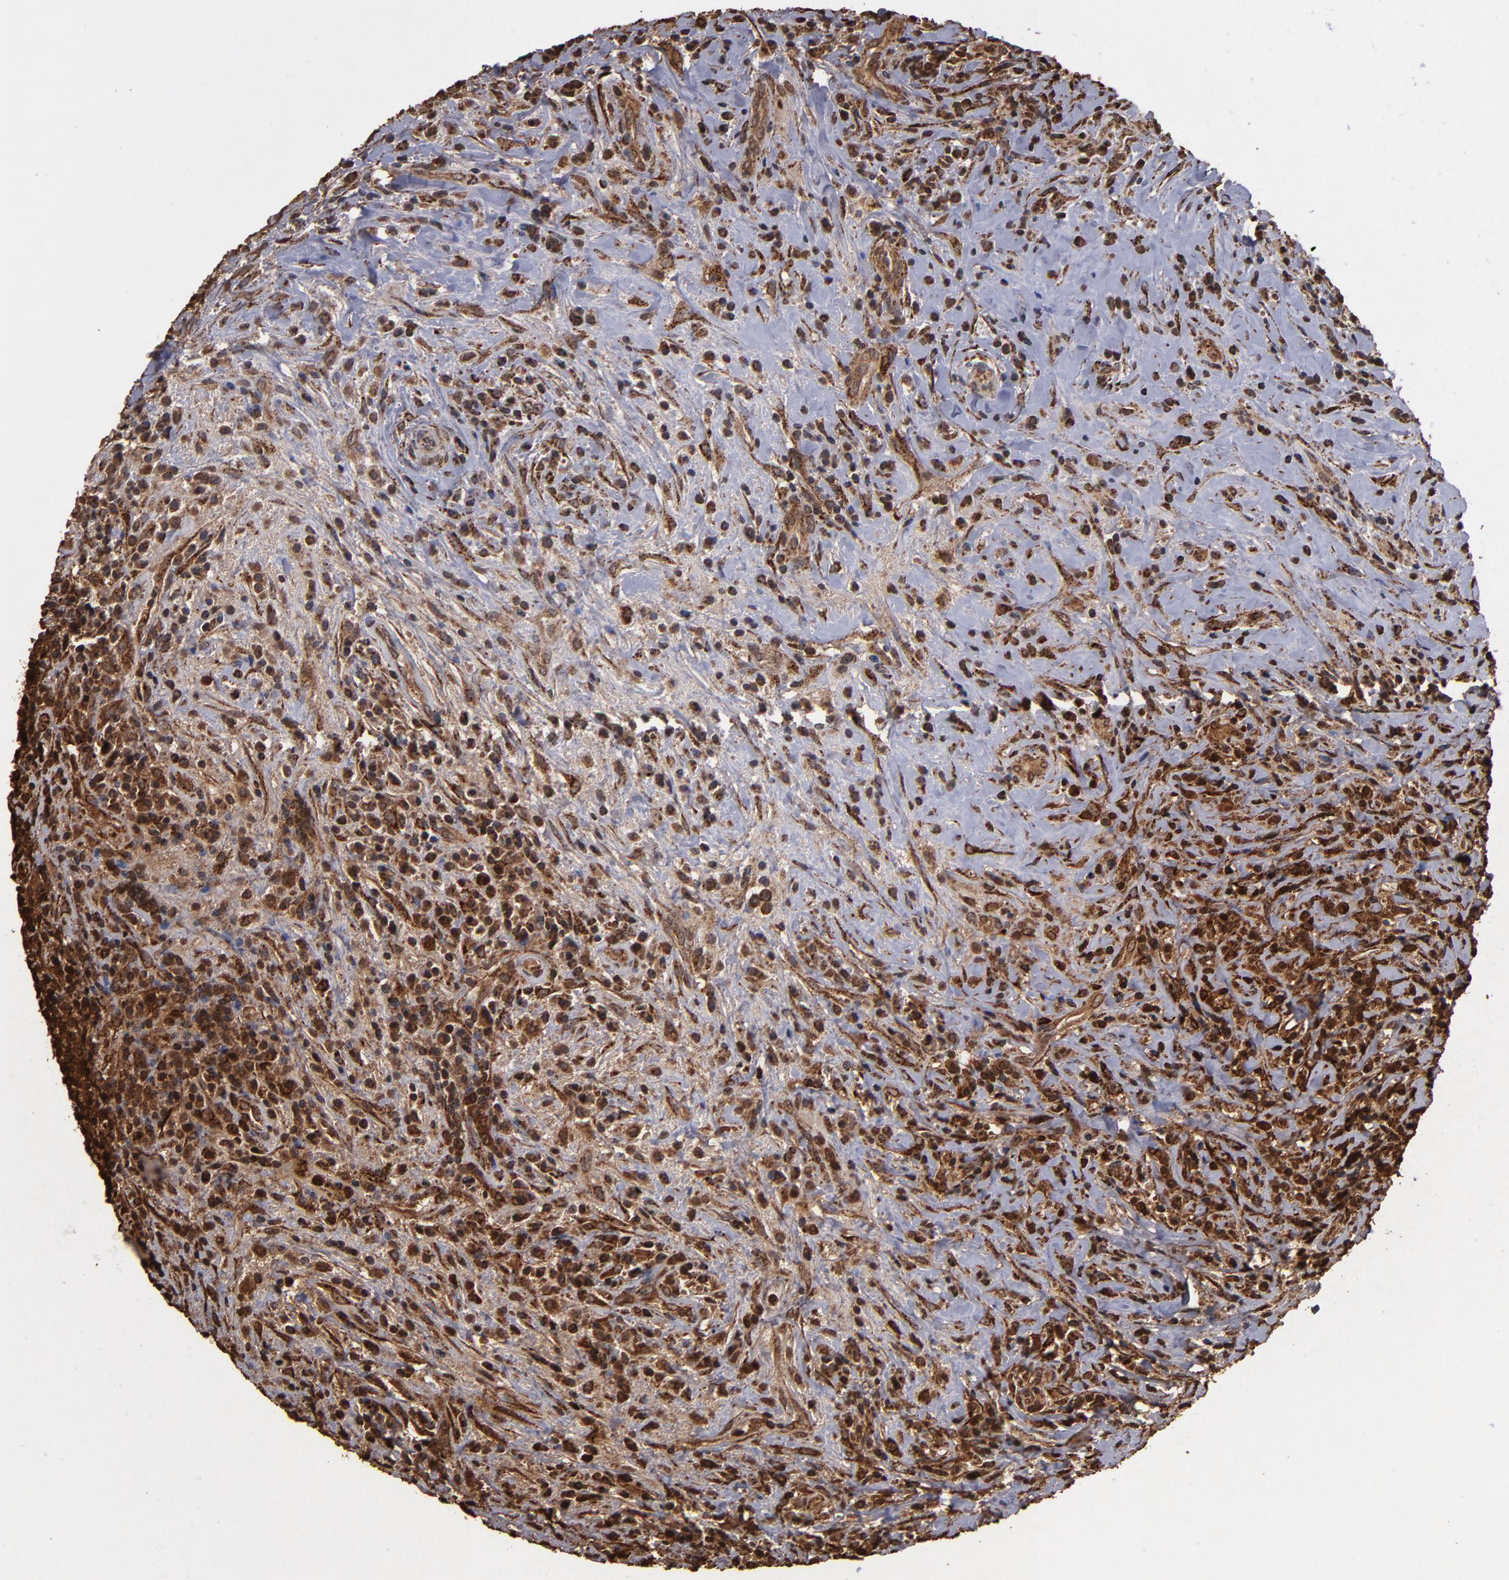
{"staining": {"intensity": "strong", "quantity": ">75%", "location": "cytoplasmic/membranous"}, "tissue": "lymphoma", "cell_type": "Tumor cells", "image_type": "cancer", "snomed": [{"axis": "morphology", "description": "Hodgkin's disease, NOS"}, {"axis": "topography", "description": "Lymph node"}], "caption": "Protein expression by IHC displays strong cytoplasmic/membranous expression in approximately >75% of tumor cells in Hodgkin's disease.", "gene": "SOD2", "patient": {"sex": "female", "age": 25}}